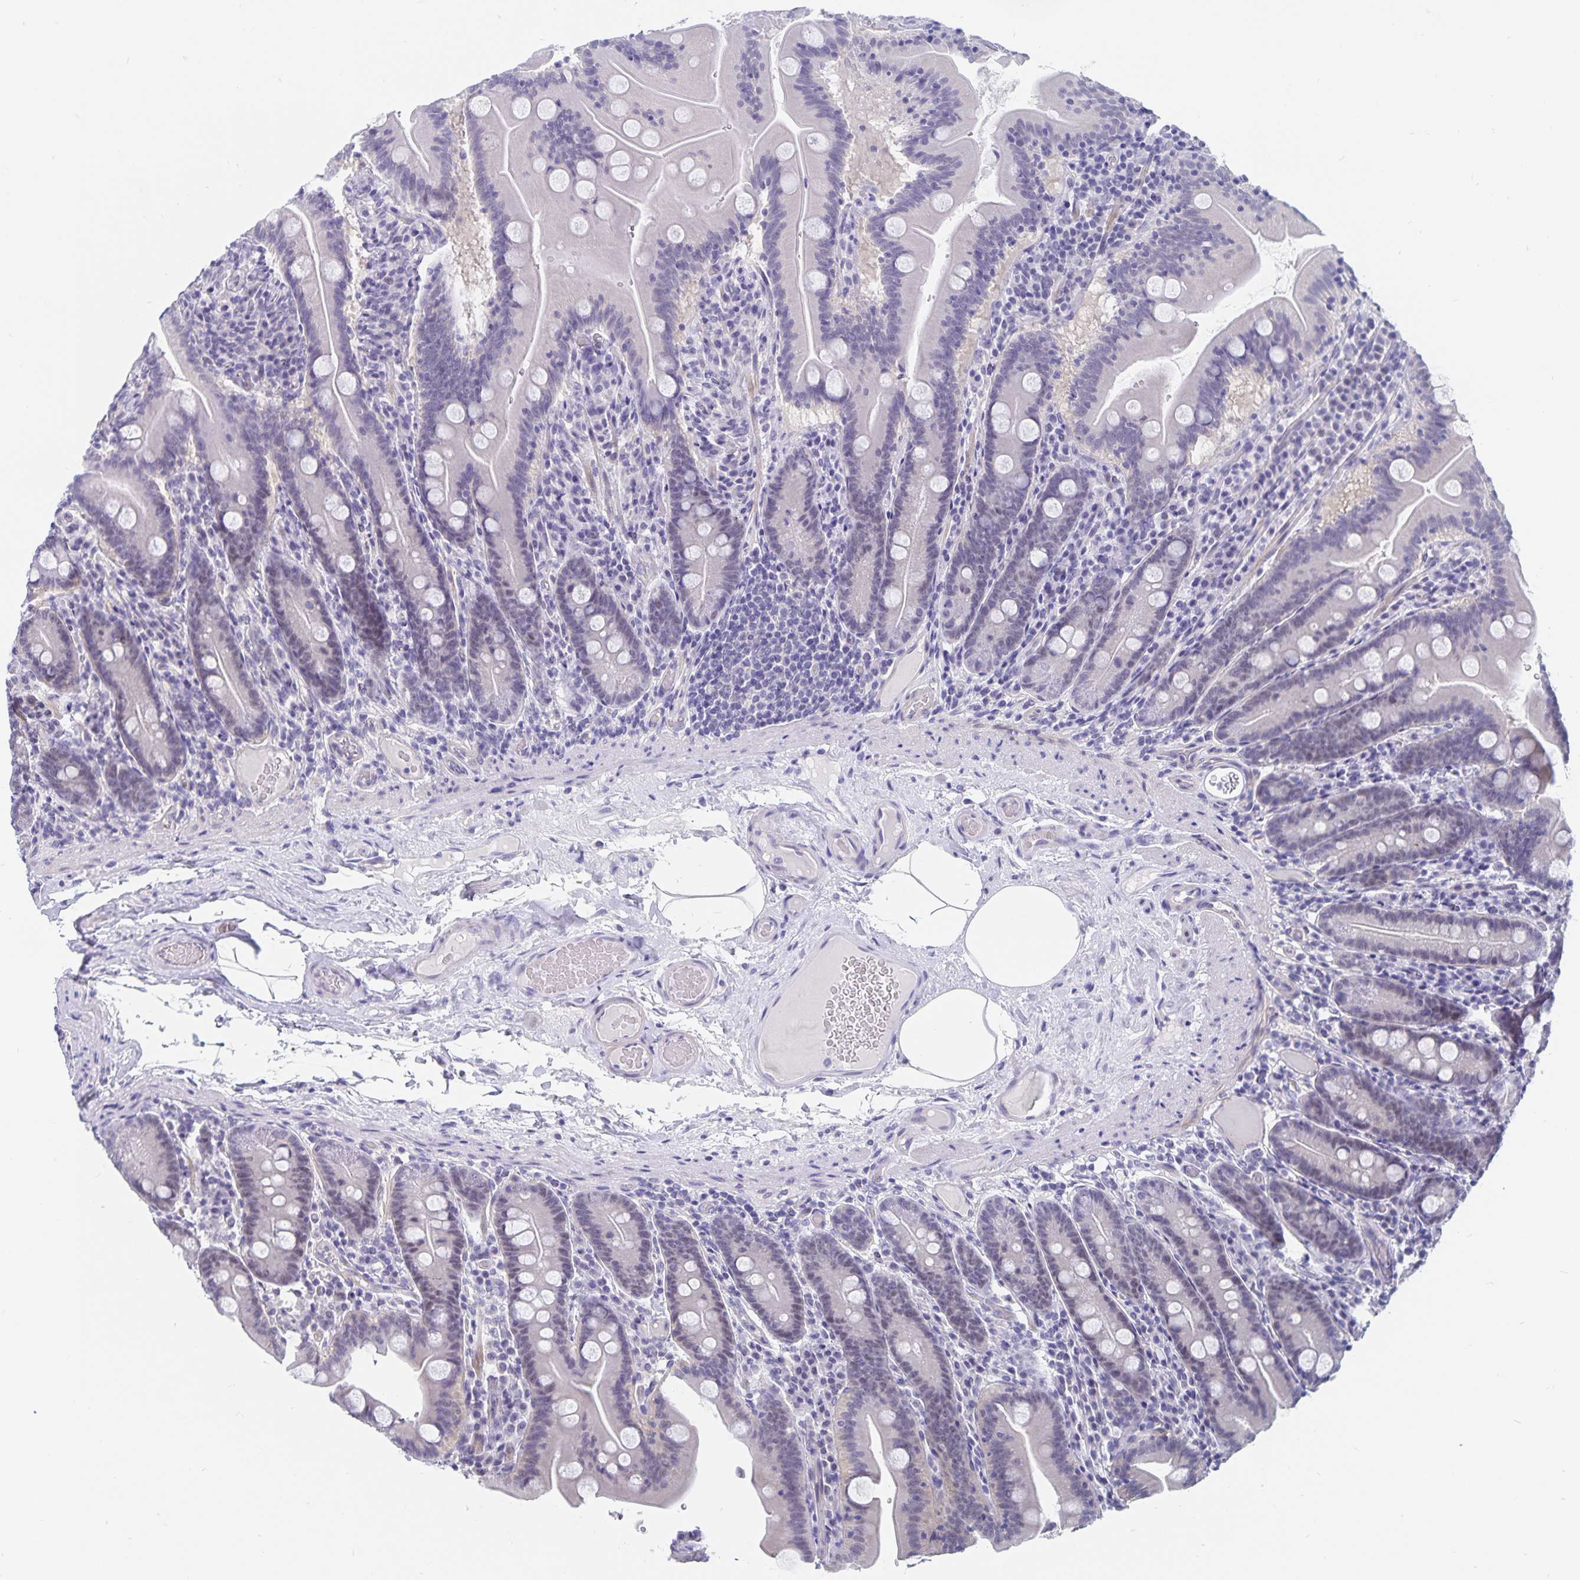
{"staining": {"intensity": "negative", "quantity": "none", "location": "none"}, "tissue": "small intestine", "cell_type": "Glandular cells", "image_type": "normal", "snomed": [{"axis": "morphology", "description": "Normal tissue, NOS"}, {"axis": "topography", "description": "Small intestine"}], "caption": "The histopathology image shows no significant positivity in glandular cells of small intestine. (DAB (3,3'-diaminobenzidine) IHC visualized using brightfield microscopy, high magnification).", "gene": "BAG6", "patient": {"sex": "male", "age": 37}}